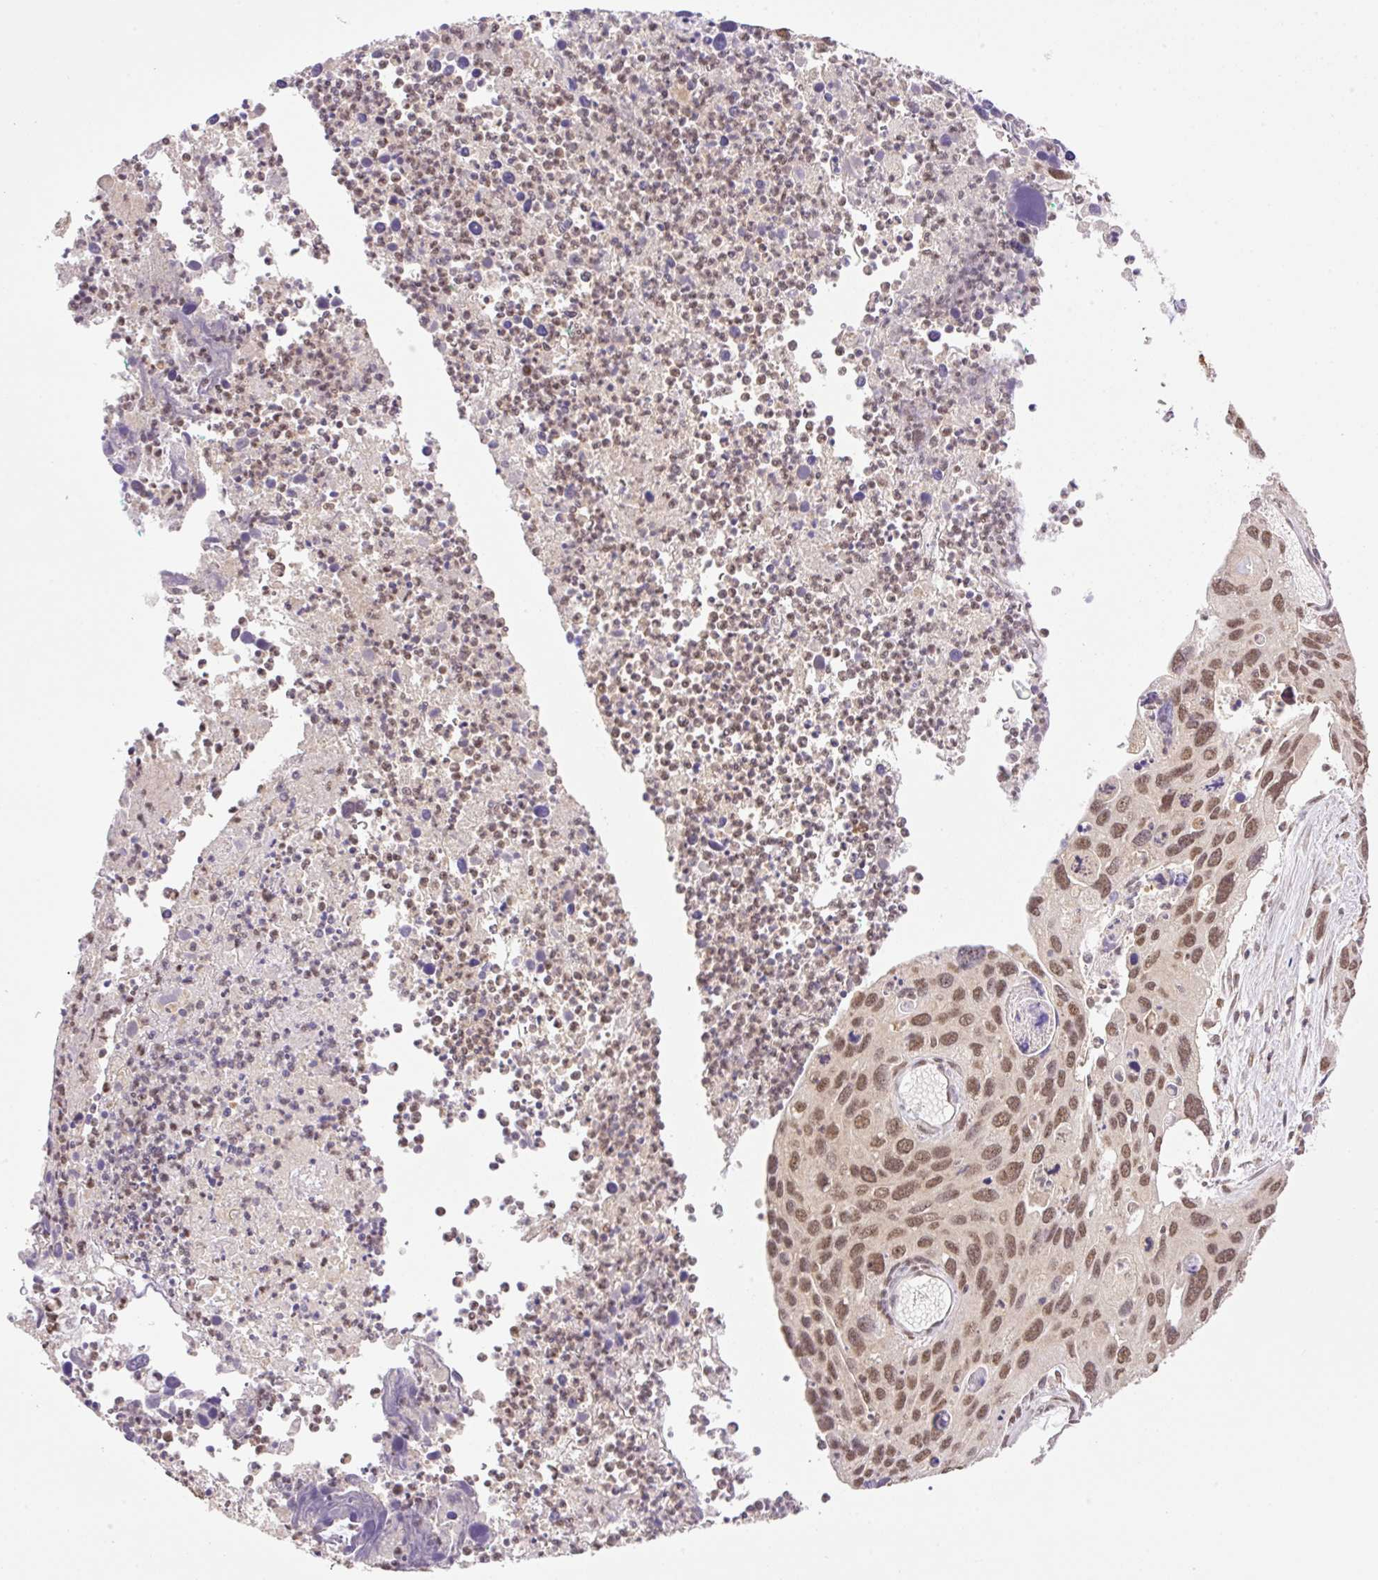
{"staining": {"intensity": "moderate", "quantity": ">75%", "location": "nuclear"}, "tissue": "cervical cancer", "cell_type": "Tumor cells", "image_type": "cancer", "snomed": [{"axis": "morphology", "description": "Squamous cell carcinoma, NOS"}, {"axis": "topography", "description": "Cervix"}], "caption": "The photomicrograph shows a brown stain indicating the presence of a protein in the nuclear of tumor cells in cervical cancer.", "gene": "VPS25", "patient": {"sex": "female", "age": 55}}